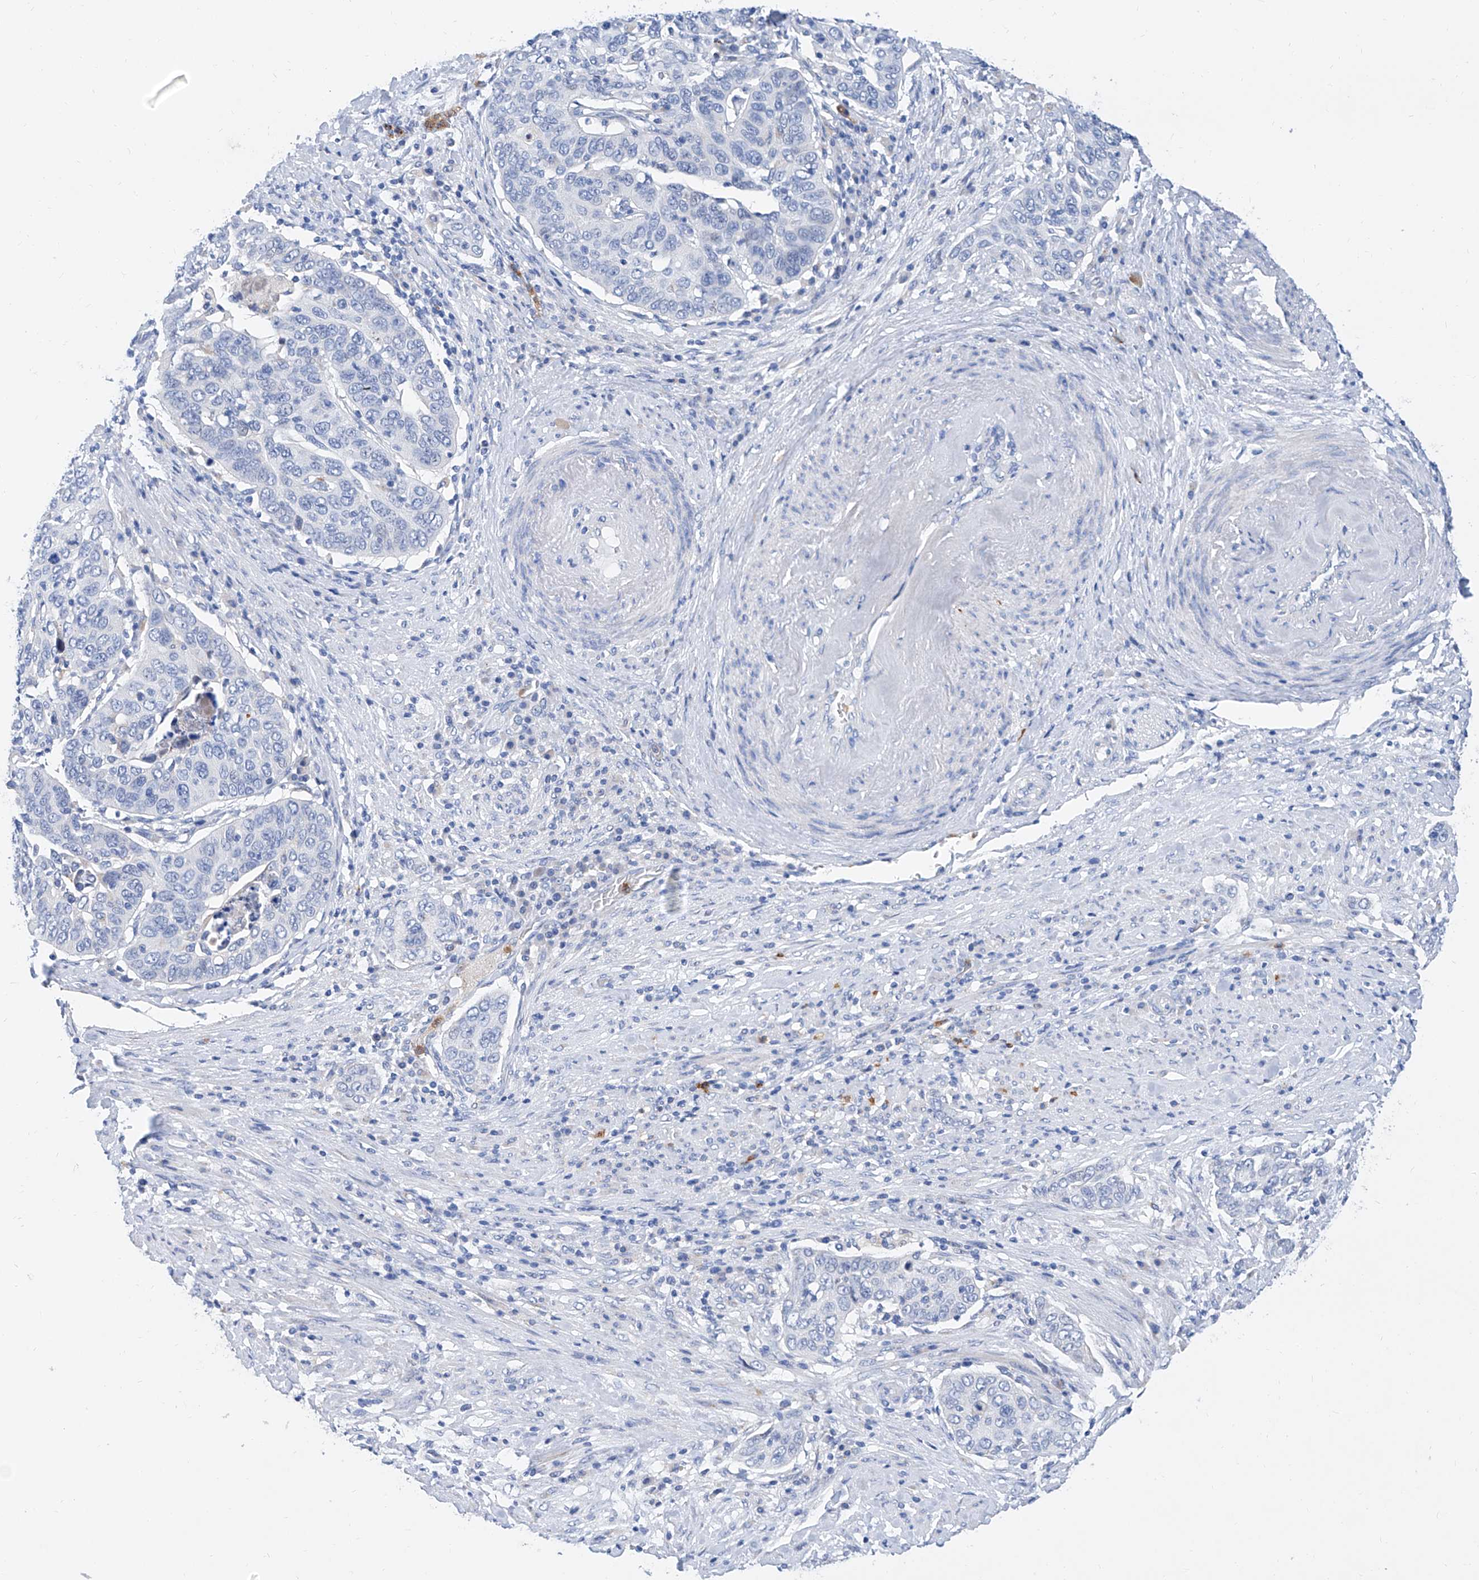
{"staining": {"intensity": "negative", "quantity": "none", "location": "none"}, "tissue": "cervical cancer", "cell_type": "Tumor cells", "image_type": "cancer", "snomed": [{"axis": "morphology", "description": "Squamous cell carcinoma, NOS"}, {"axis": "topography", "description": "Cervix"}], "caption": "Cervical squamous cell carcinoma was stained to show a protein in brown. There is no significant expression in tumor cells.", "gene": "SLC25A29", "patient": {"sex": "female", "age": 60}}